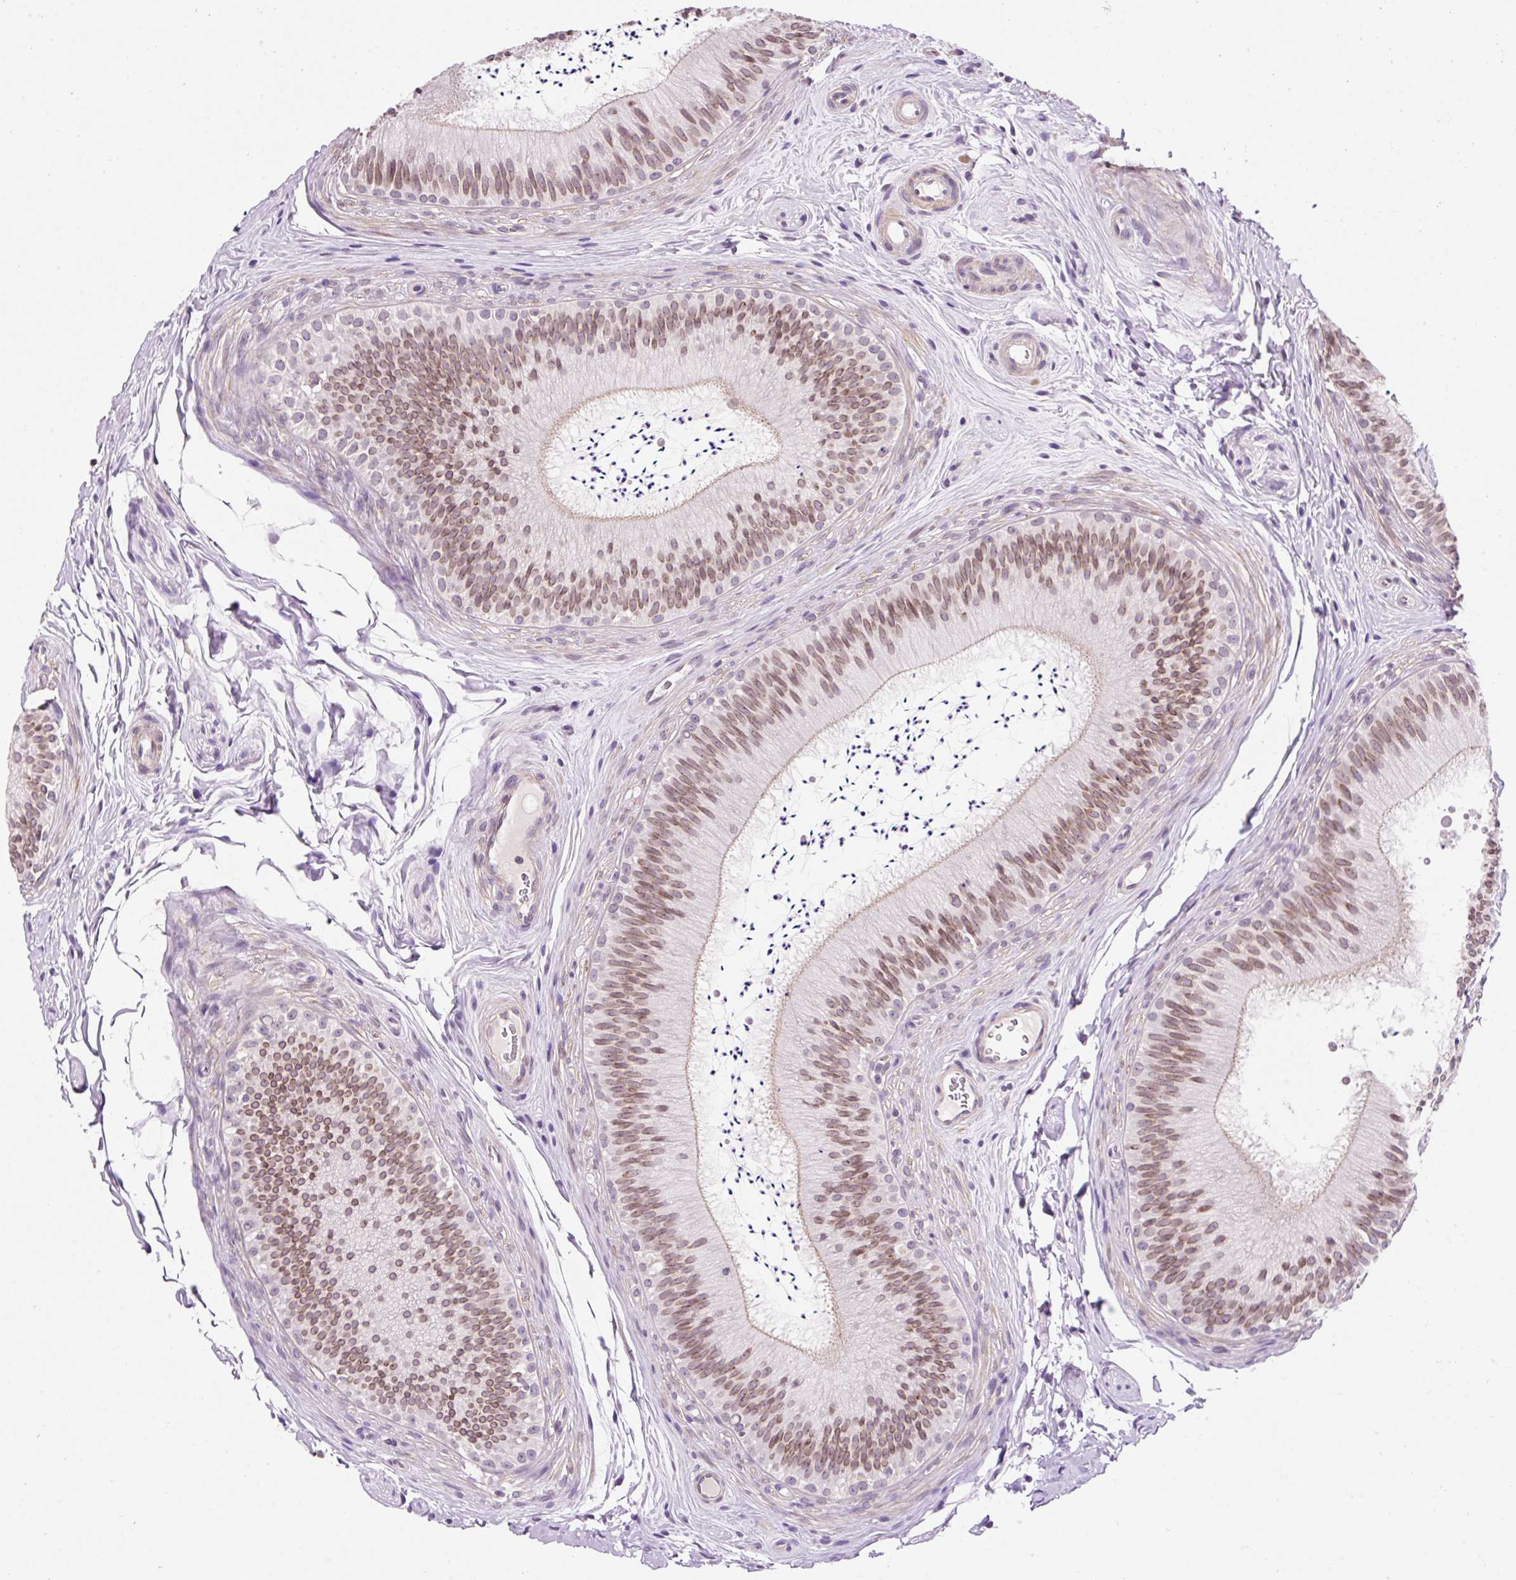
{"staining": {"intensity": "moderate", "quantity": ">75%", "location": "cytoplasmic/membranous,nuclear"}, "tissue": "epididymis", "cell_type": "Glandular cells", "image_type": "normal", "snomed": [{"axis": "morphology", "description": "Normal tissue, NOS"}, {"axis": "topography", "description": "Epididymis"}], "caption": "A medium amount of moderate cytoplasmic/membranous,nuclear staining is appreciated in about >75% of glandular cells in unremarkable epididymis.", "gene": "ZNF610", "patient": {"sex": "male", "age": 24}}